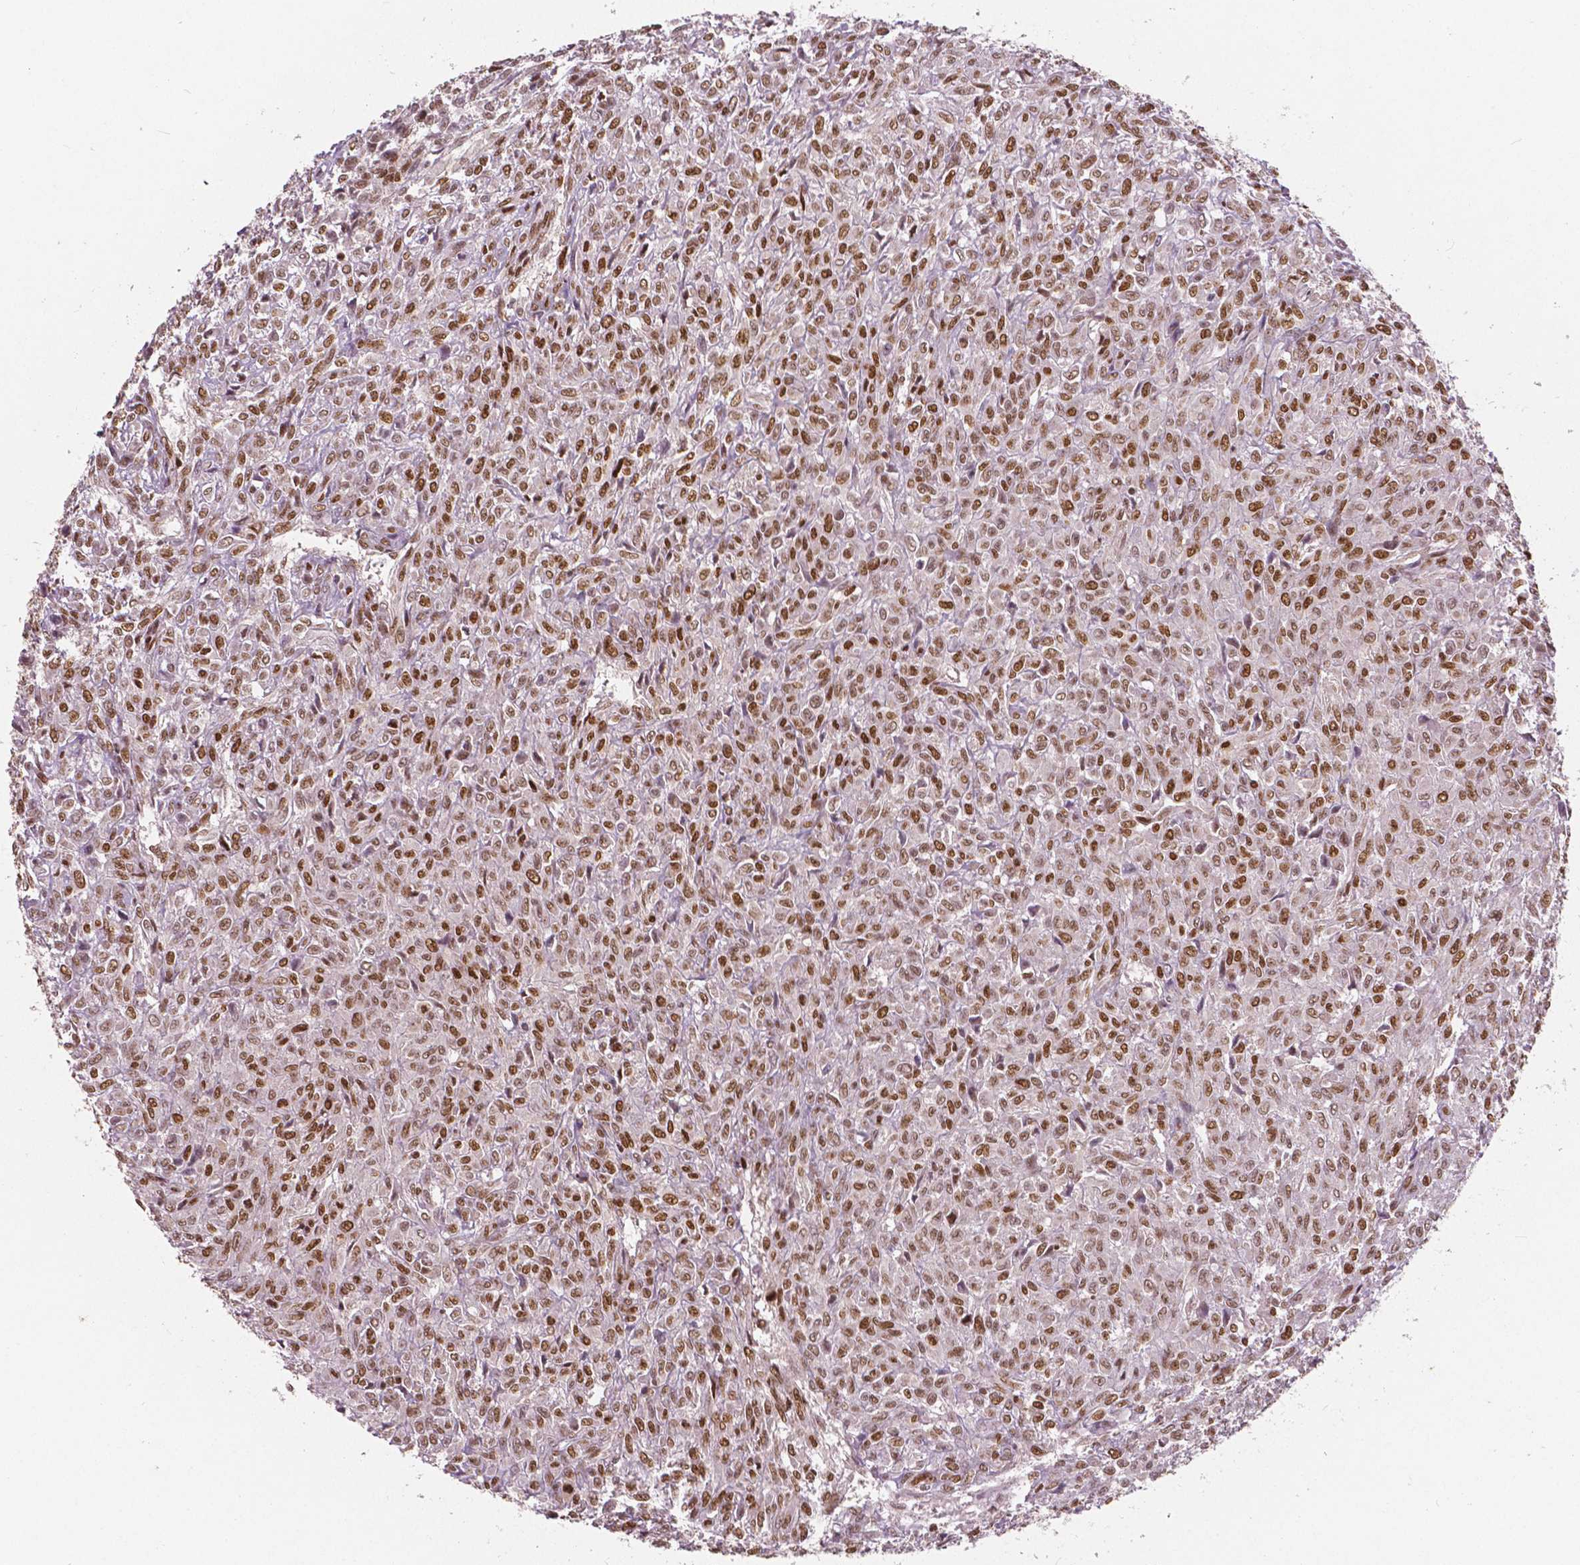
{"staining": {"intensity": "moderate", "quantity": ">75%", "location": "nuclear"}, "tissue": "renal cancer", "cell_type": "Tumor cells", "image_type": "cancer", "snomed": [{"axis": "morphology", "description": "Adenocarcinoma, NOS"}, {"axis": "topography", "description": "Kidney"}], "caption": "The immunohistochemical stain highlights moderate nuclear expression in tumor cells of renal adenocarcinoma tissue.", "gene": "NSD2", "patient": {"sex": "male", "age": 58}}